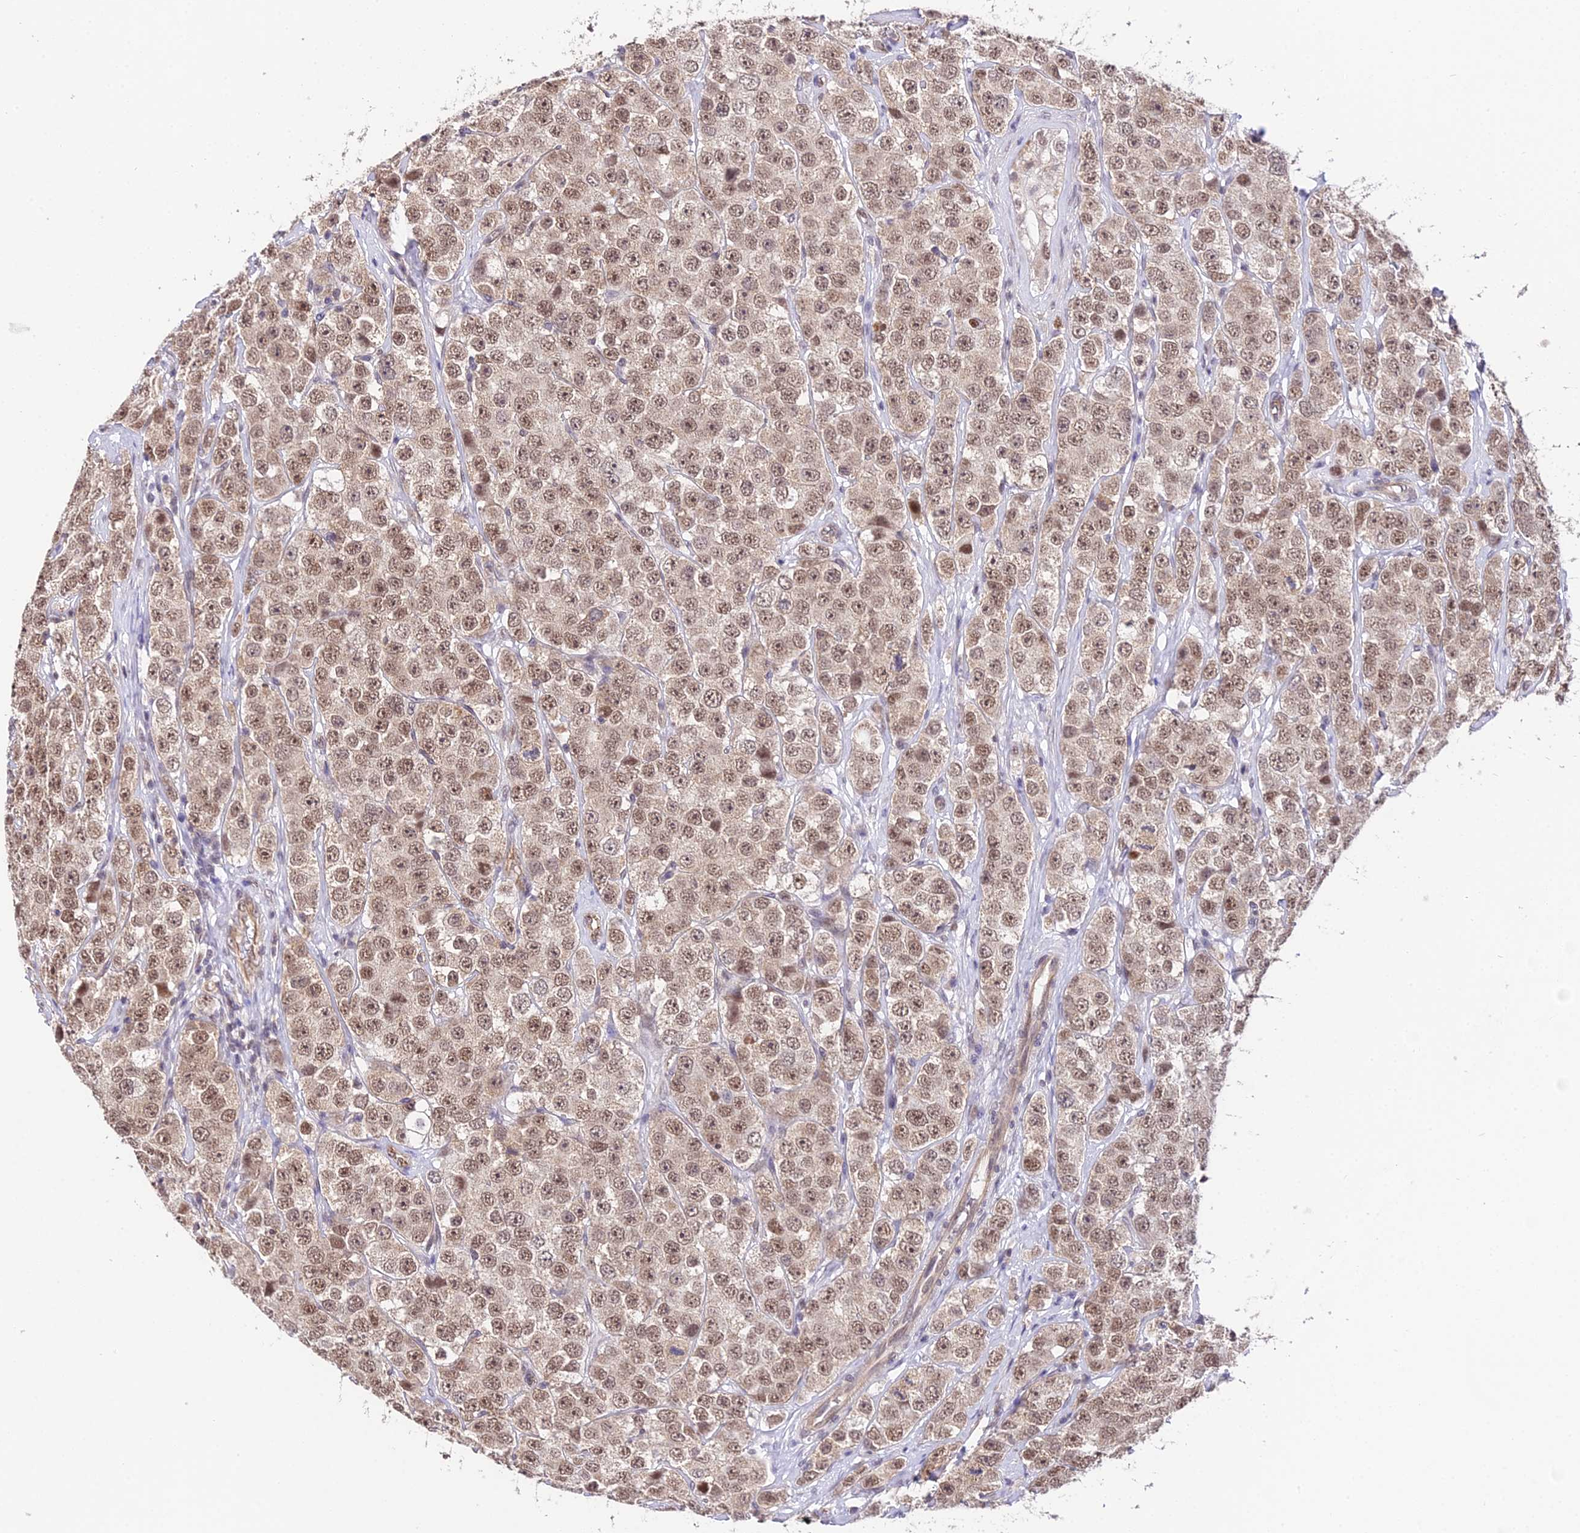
{"staining": {"intensity": "moderate", "quantity": ">75%", "location": "nuclear"}, "tissue": "testis cancer", "cell_type": "Tumor cells", "image_type": "cancer", "snomed": [{"axis": "morphology", "description": "Seminoma, NOS"}, {"axis": "topography", "description": "Testis"}], "caption": "Human seminoma (testis) stained with a brown dye exhibits moderate nuclear positive staining in about >75% of tumor cells.", "gene": "POLR2I", "patient": {"sex": "male", "age": 28}}